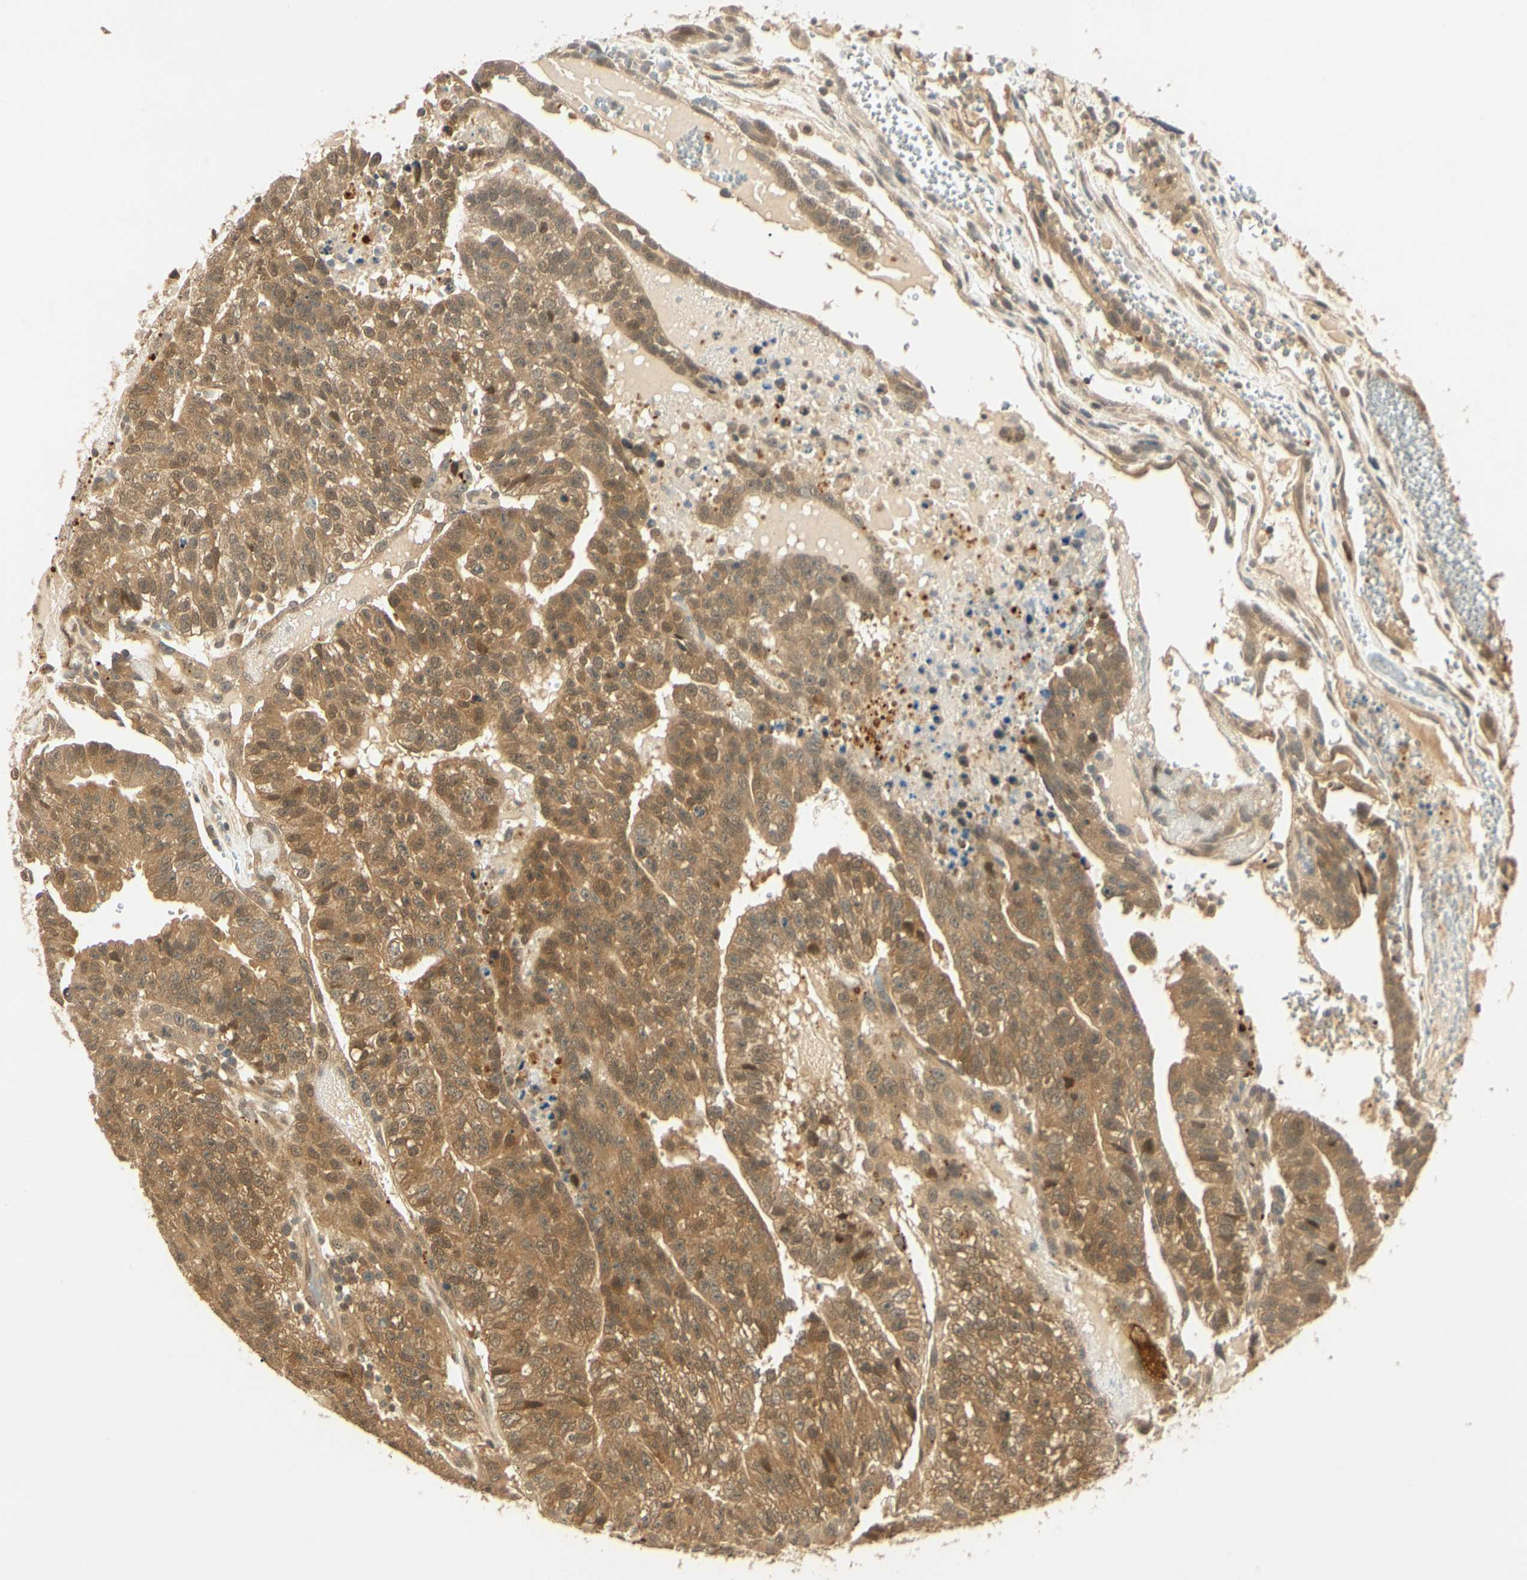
{"staining": {"intensity": "moderate", "quantity": ">75%", "location": "cytoplasmic/membranous,nuclear"}, "tissue": "testis cancer", "cell_type": "Tumor cells", "image_type": "cancer", "snomed": [{"axis": "morphology", "description": "Seminoma, NOS"}, {"axis": "morphology", "description": "Carcinoma, Embryonal, NOS"}, {"axis": "topography", "description": "Testis"}], "caption": "Testis cancer (embryonal carcinoma) stained with immunohistochemistry (IHC) shows moderate cytoplasmic/membranous and nuclear staining in about >75% of tumor cells. The protein is stained brown, and the nuclei are stained in blue (DAB (3,3'-diaminobenzidine) IHC with brightfield microscopy, high magnification).", "gene": "UBE2Z", "patient": {"sex": "male", "age": 52}}